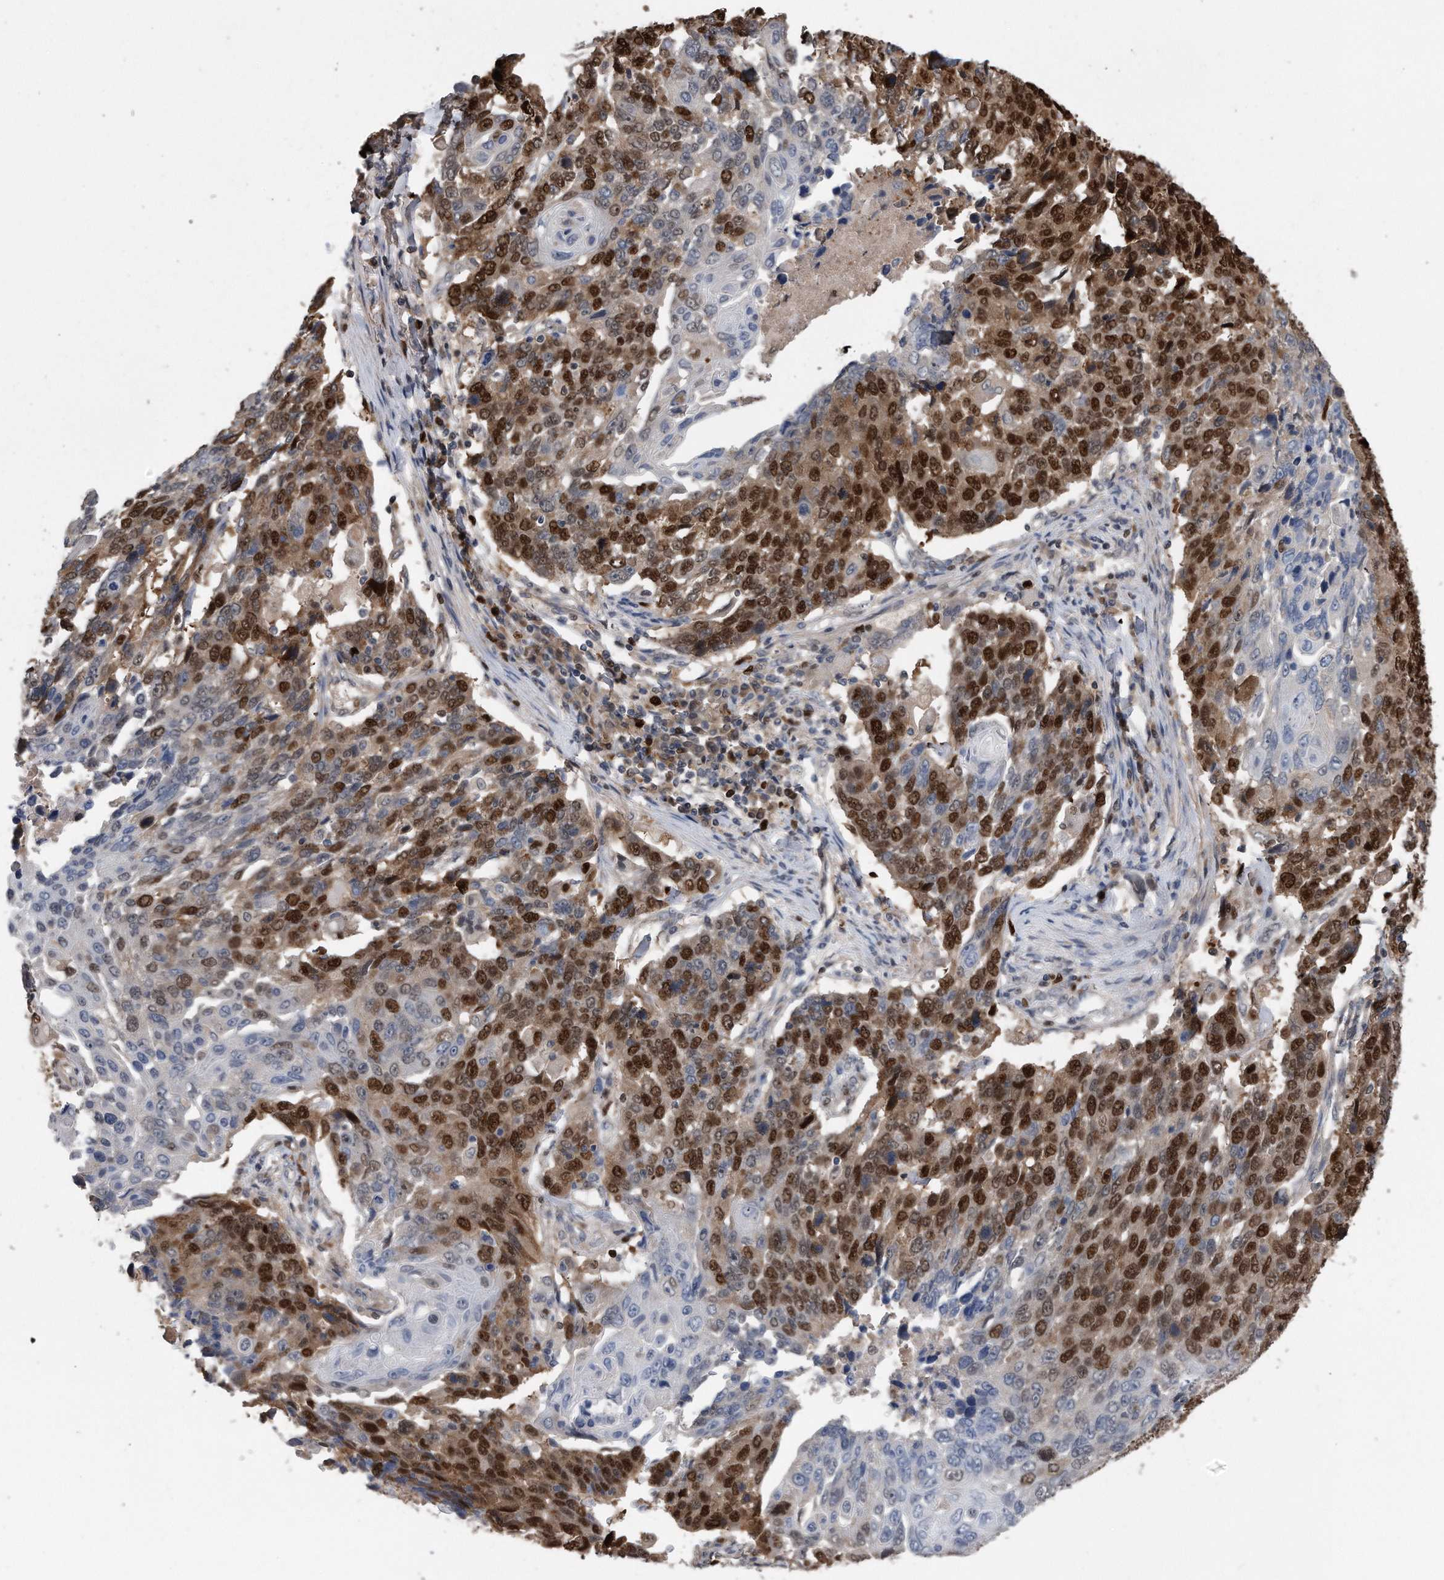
{"staining": {"intensity": "strong", "quantity": "25%-75%", "location": "nuclear"}, "tissue": "lung cancer", "cell_type": "Tumor cells", "image_type": "cancer", "snomed": [{"axis": "morphology", "description": "Squamous cell carcinoma, NOS"}, {"axis": "topography", "description": "Lung"}], "caption": "An immunohistochemistry photomicrograph of neoplastic tissue is shown. Protein staining in brown labels strong nuclear positivity in lung squamous cell carcinoma within tumor cells. The staining was performed using DAB, with brown indicating positive protein expression. Nuclei are stained blue with hematoxylin.", "gene": "PCNA", "patient": {"sex": "male", "age": 66}}